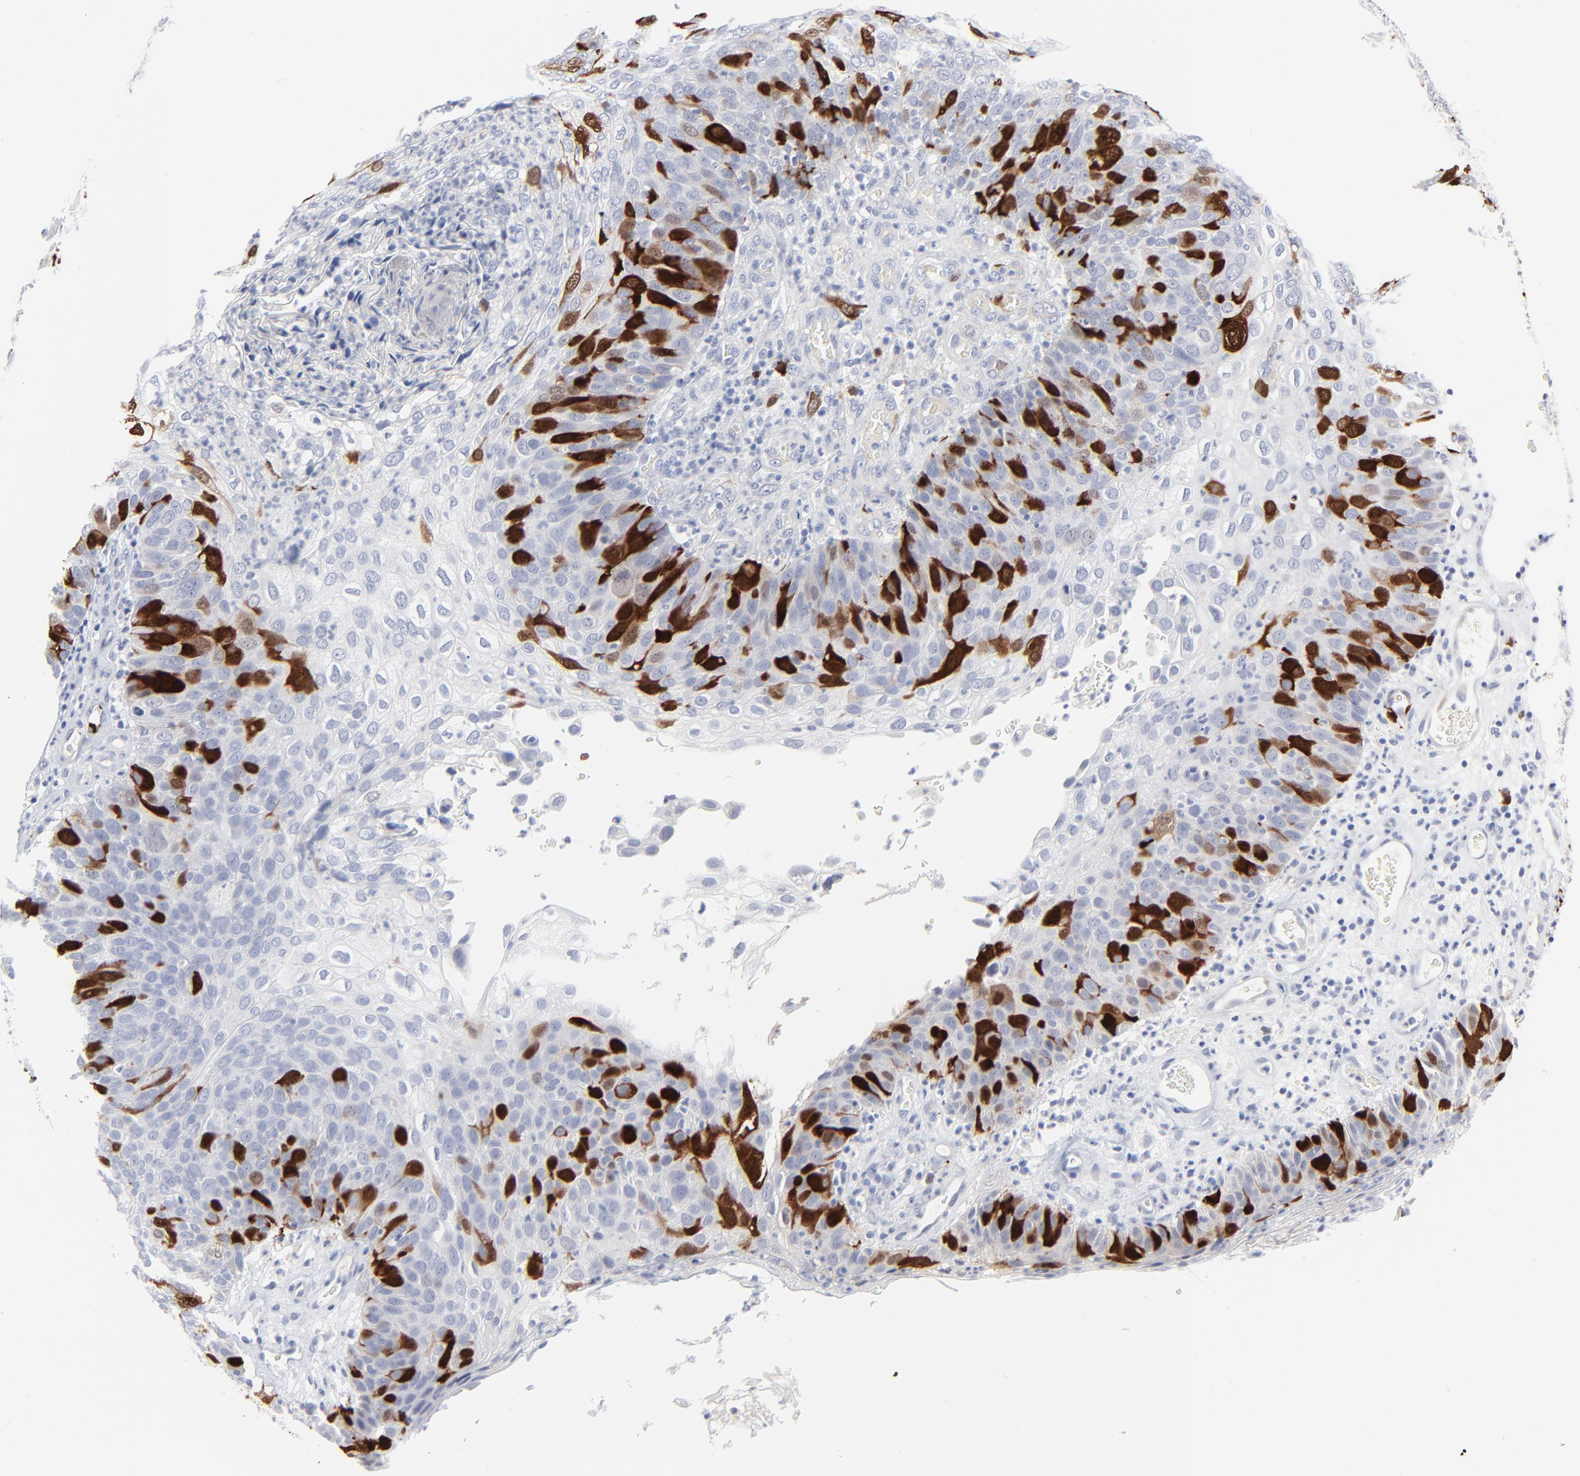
{"staining": {"intensity": "strong", "quantity": "<25%", "location": "cytoplasmic/membranous,nuclear"}, "tissue": "skin cancer", "cell_type": "Tumor cells", "image_type": "cancer", "snomed": [{"axis": "morphology", "description": "Squamous cell carcinoma, NOS"}, {"axis": "topography", "description": "Skin"}], "caption": "A photomicrograph showing strong cytoplasmic/membranous and nuclear staining in about <25% of tumor cells in skin cancer, as visualized by brown immunohistochemical staining.", "gene": "CDK1", "patient": {"sex": "male", "age": 87}}